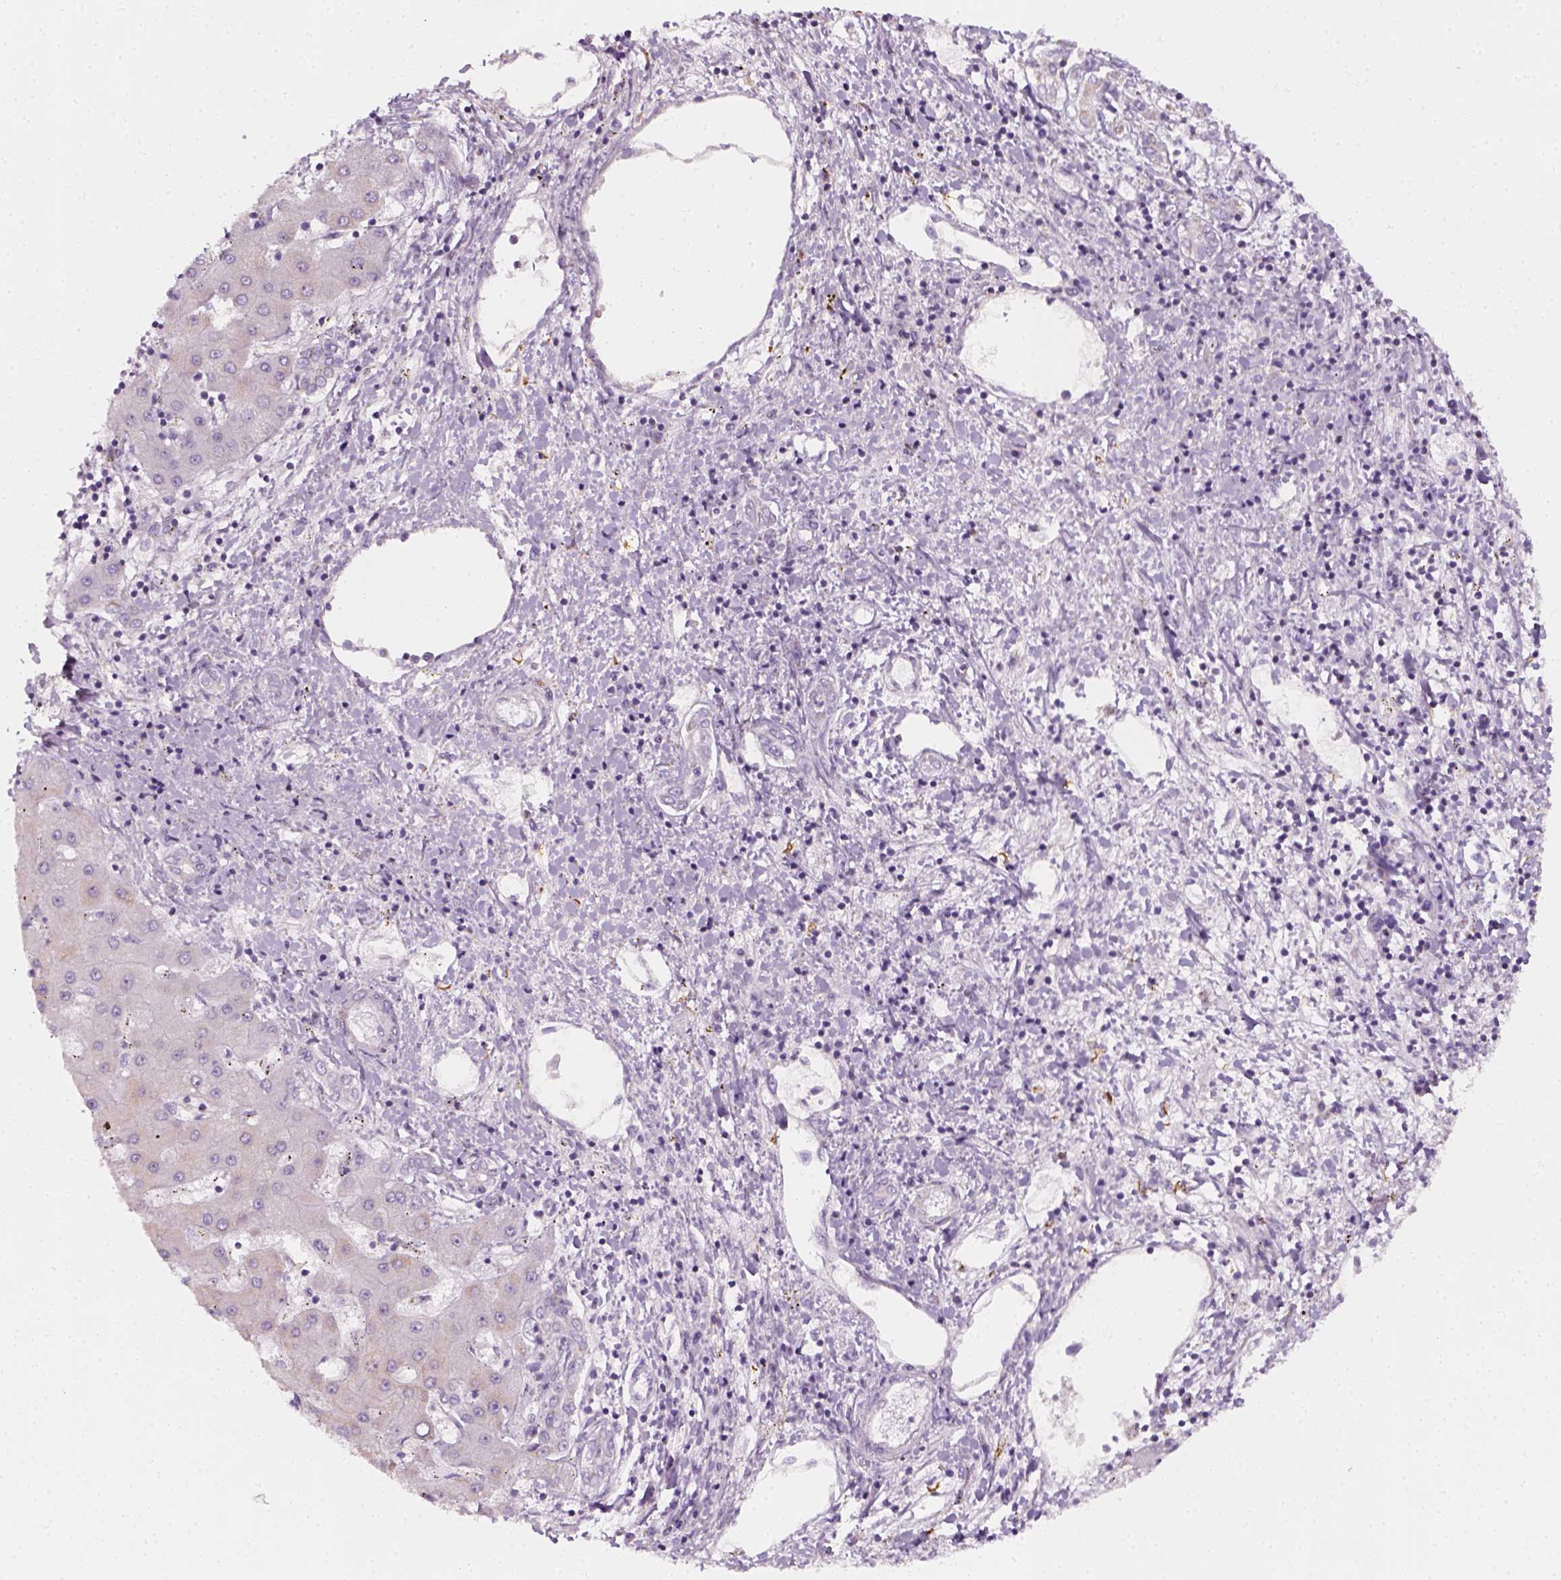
{"staining": {"intensity": "negative", "quantity": "none", "location": "none"}, "tissue": "liver cancer", "cell_type": "Tumor cells", "image_type": "cancer", "snomed": [{"axis": "morphology", "description": "Carcinoma, Hepatocellular, NOS"}, {"axis": "topography", "description": "Liver"}], "caption": "This is an IHC histopathology image of hepatocellular carcinoma (liver). There is no staining in tumor cells.", "gene": "AWAT2", "patient": {"sex": "male", "age": 56}}